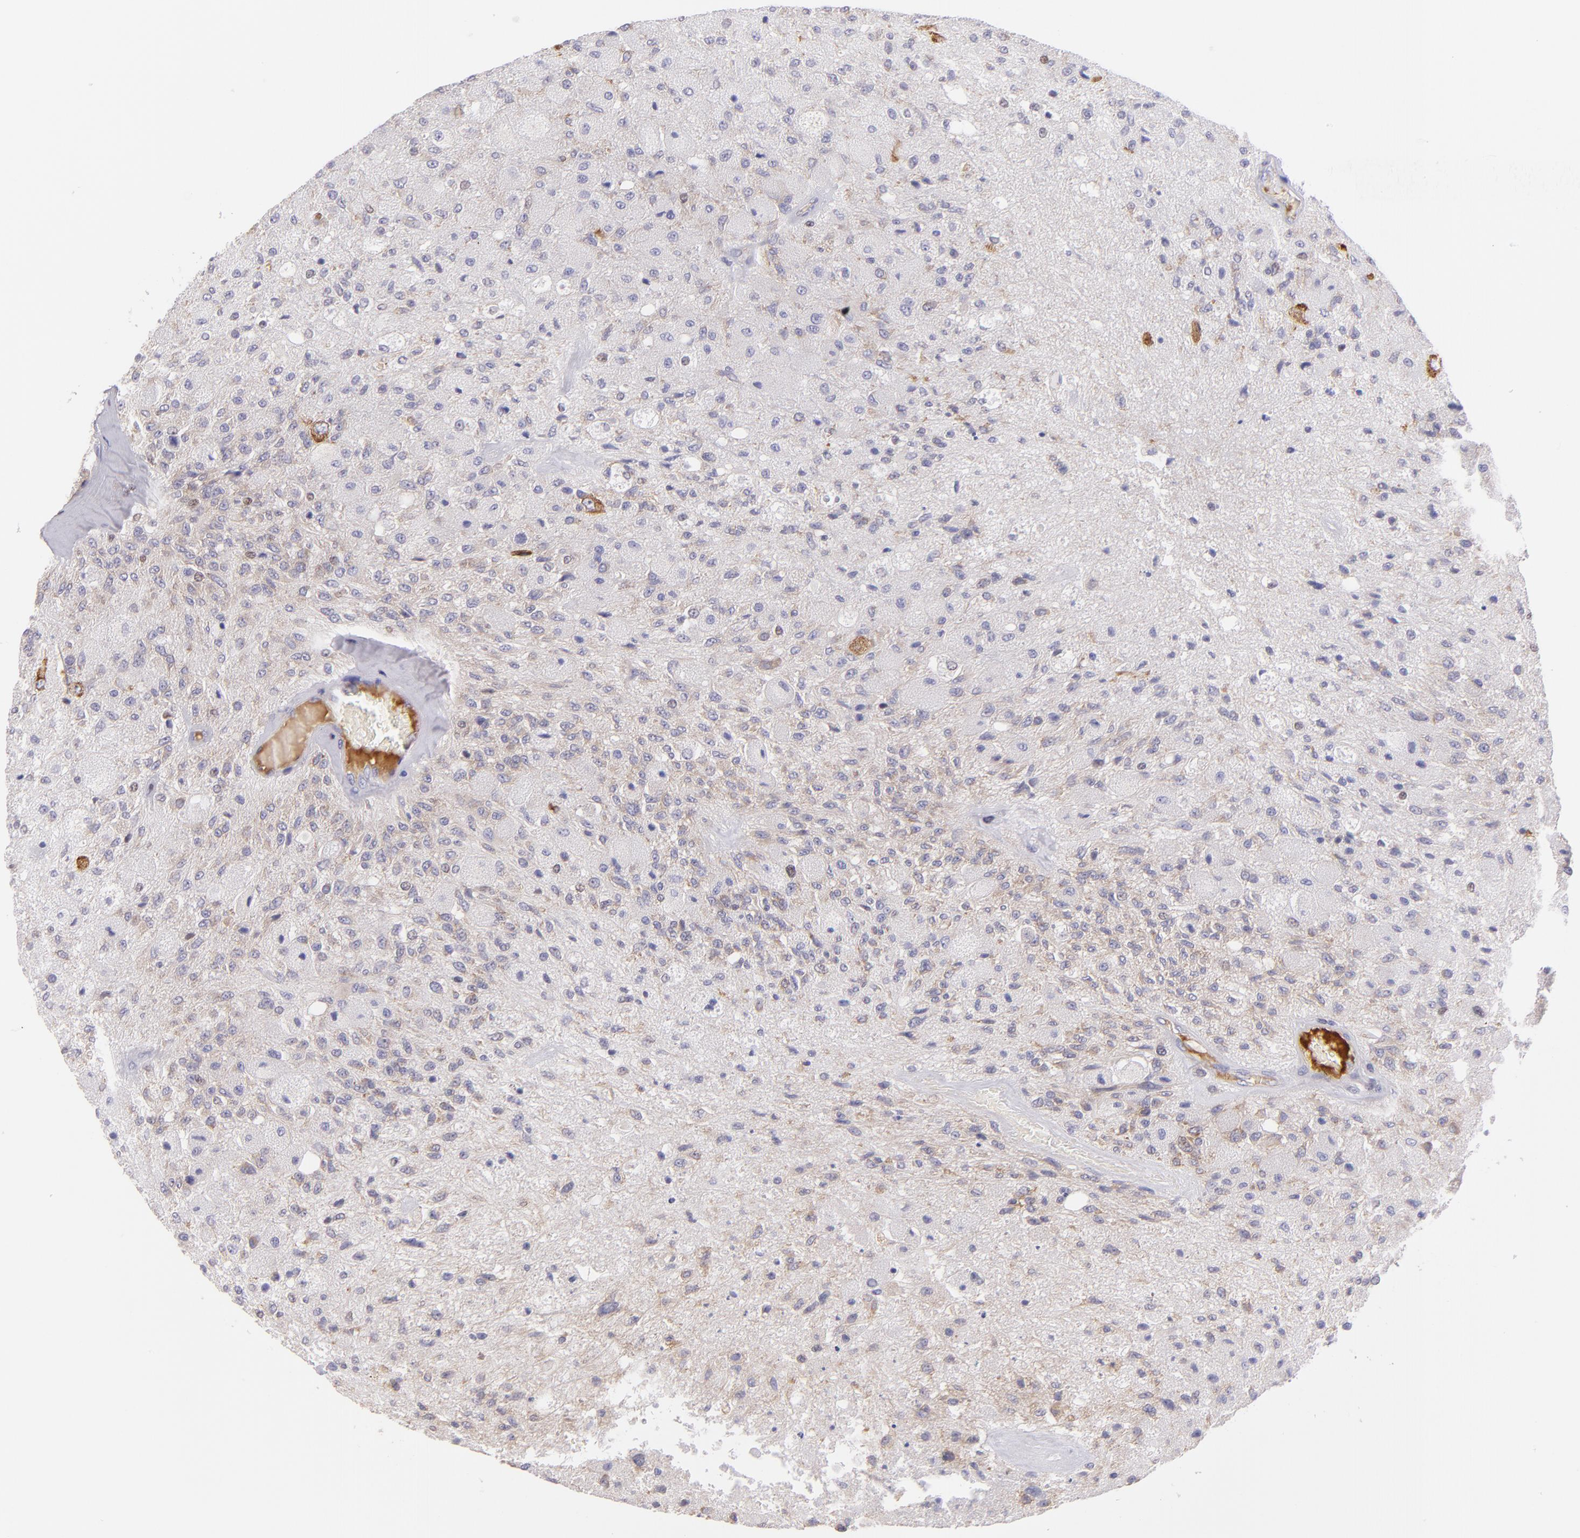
{"staining": {"intensity": "weak", "quantity": "25%-75%", "location": "cytoplasmic/membranous"}, "tissue": "glioma", "cell_type": "Tumor cells", "image_type": "cancer", "snomed": [{"axis": "morphology", "description": "Normal tissue, NOS"}, {"axis": "morphology", "description": "Glioma, malignant, High grade"}, {"axis": "topography", "description": "Cerebral cortex"}], "caption": "Immunohistochemistry (IHC) of glioma demonstrates low levels of weak cytoplasmic/membranous positivity in about 25%-75% of tumor cells.", "gene": "IRF8", "patient": {"sex": "male", "age": 77}}